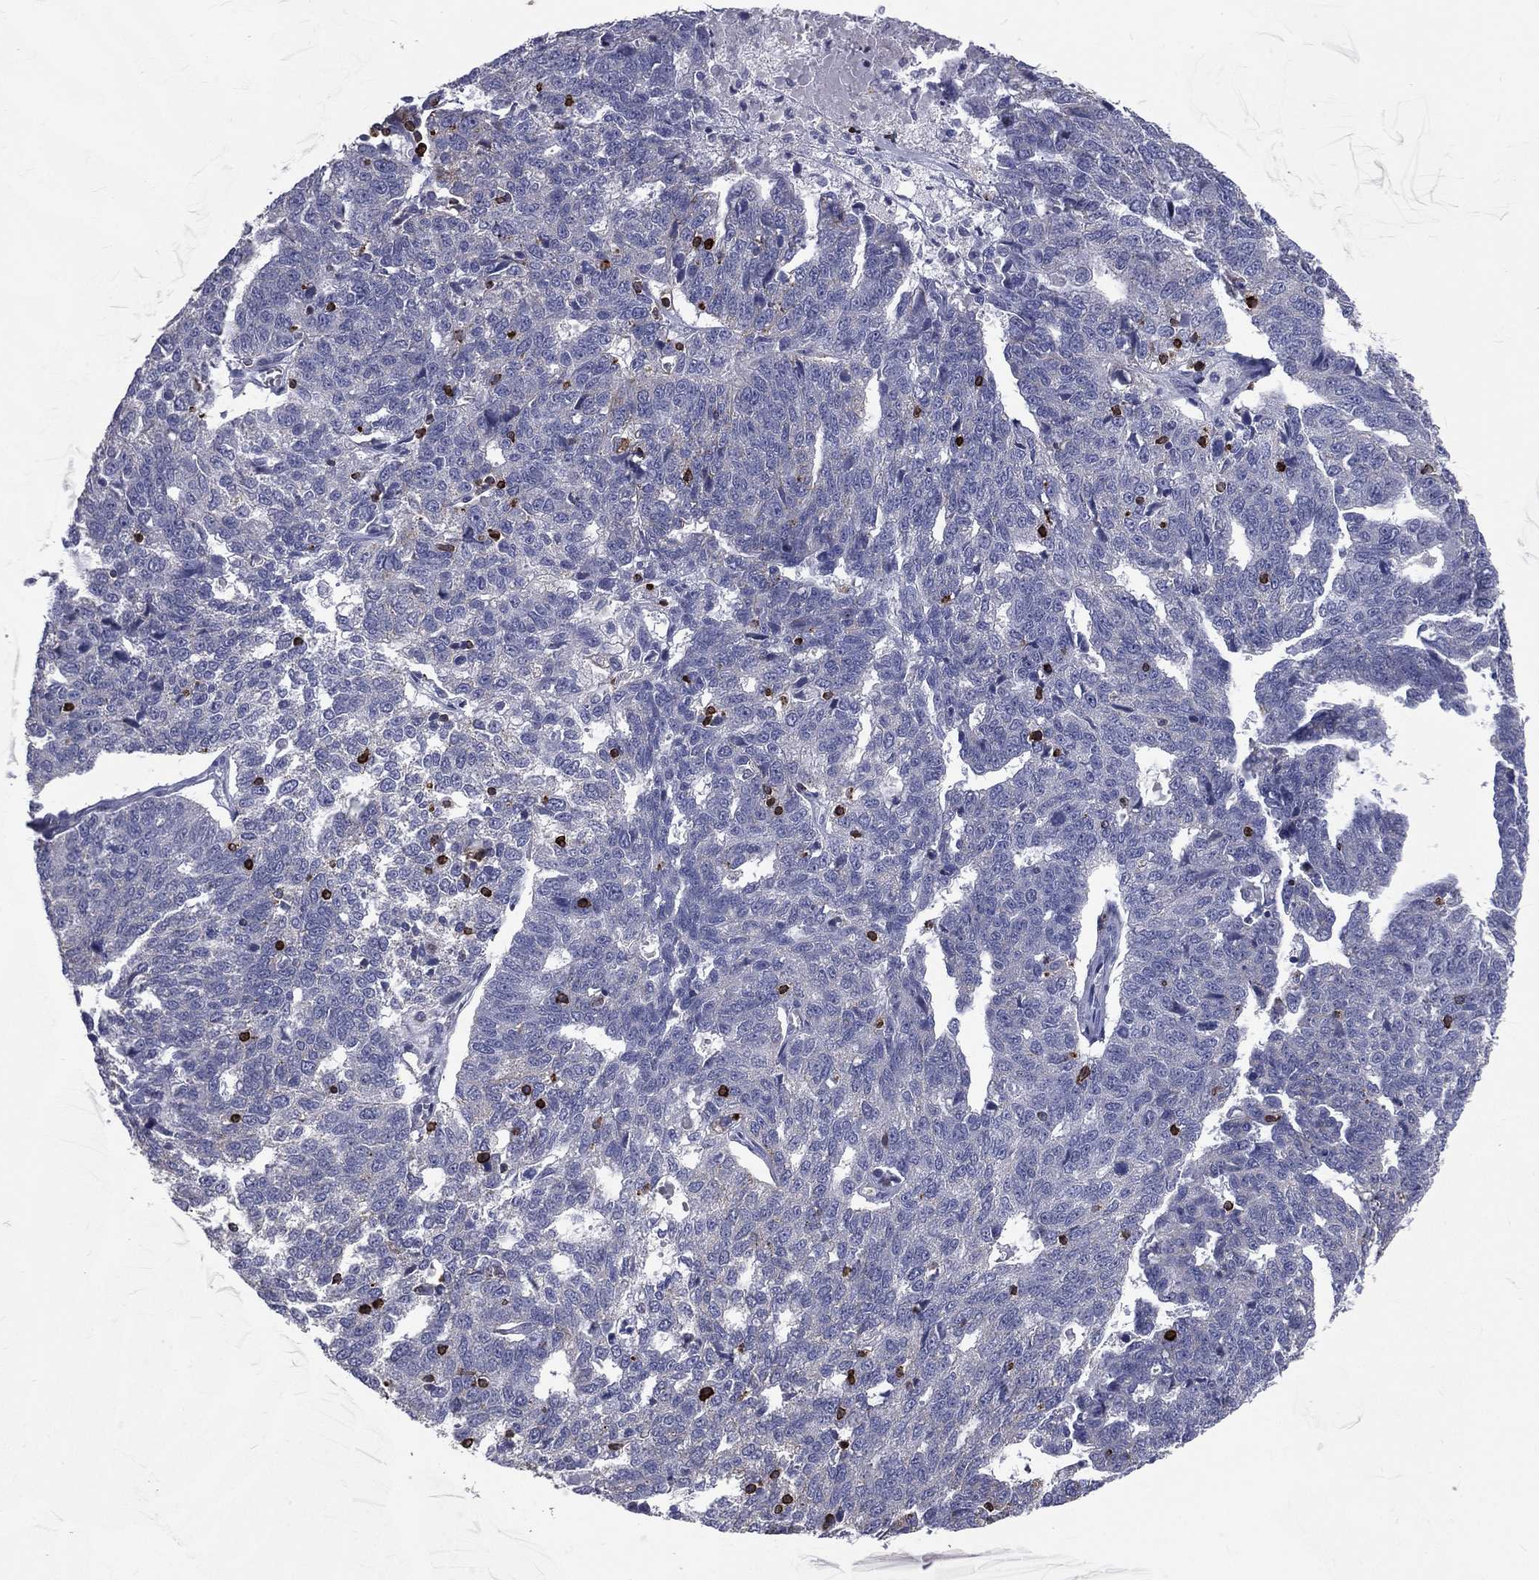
{"staining": {"intensity": "negative", "quantity": "none", "location": "none"}, "tissue": "ovarian cancer", "cell_type": "Tumor cells", "image_type": "cancer", "snomed": [{"axis": "morphology", "description": "Cystadenocarcinoma, serous, NOS"}, {"axis": "topography", "description": "Ovary"}], "caption": "There is no significant expression in tumor cells of serous cystadenocarcinoma (ovarian).", "gene": "CTSW", "patient": {"sex": "female", "age": 71}}